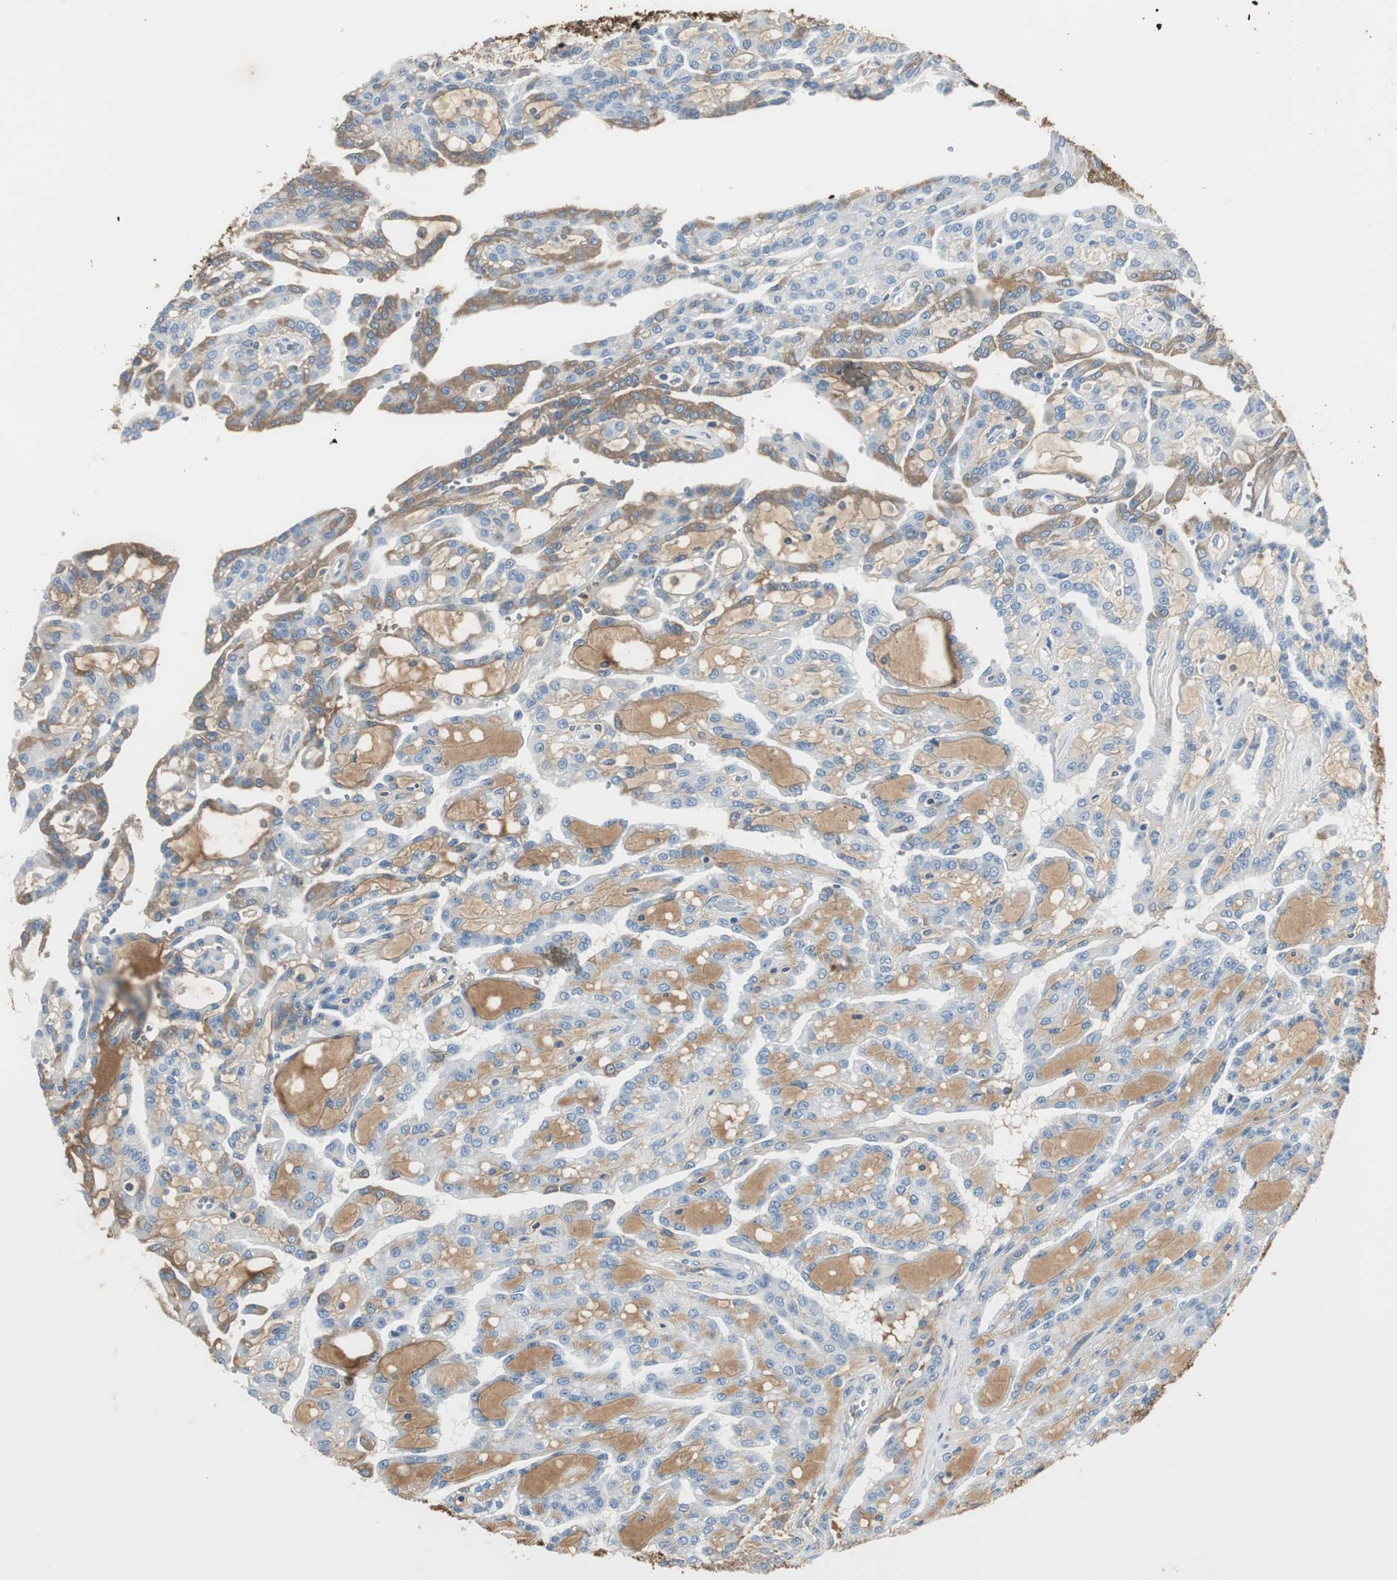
{"staining": {"intensity": "weak", "quantity": "<25%", "location": "cytoplasmic/membranous"}, "tissue": "renal cancer", "cell_type": "Tumor cells", "image_type": "cancer", "snomed": [{"axis": "morphology", "description": "Adenocarcinoma, NOS"}, {"axis": "topography", "description": "Kidney"}], "caption": "High power microscopy micrograph of an immunohistochemistry (IHC) image of renal cancer (adenocarcinoma), revealing no significant staining in tumor cells. Brightfield microscopy of immunohistochemistry (IHC) stained with DAB (brown) and hematoxylin (blue), captured at high magnification.", "gene": "IGHA1", "patient": {"sex": "male", "age": 63}}